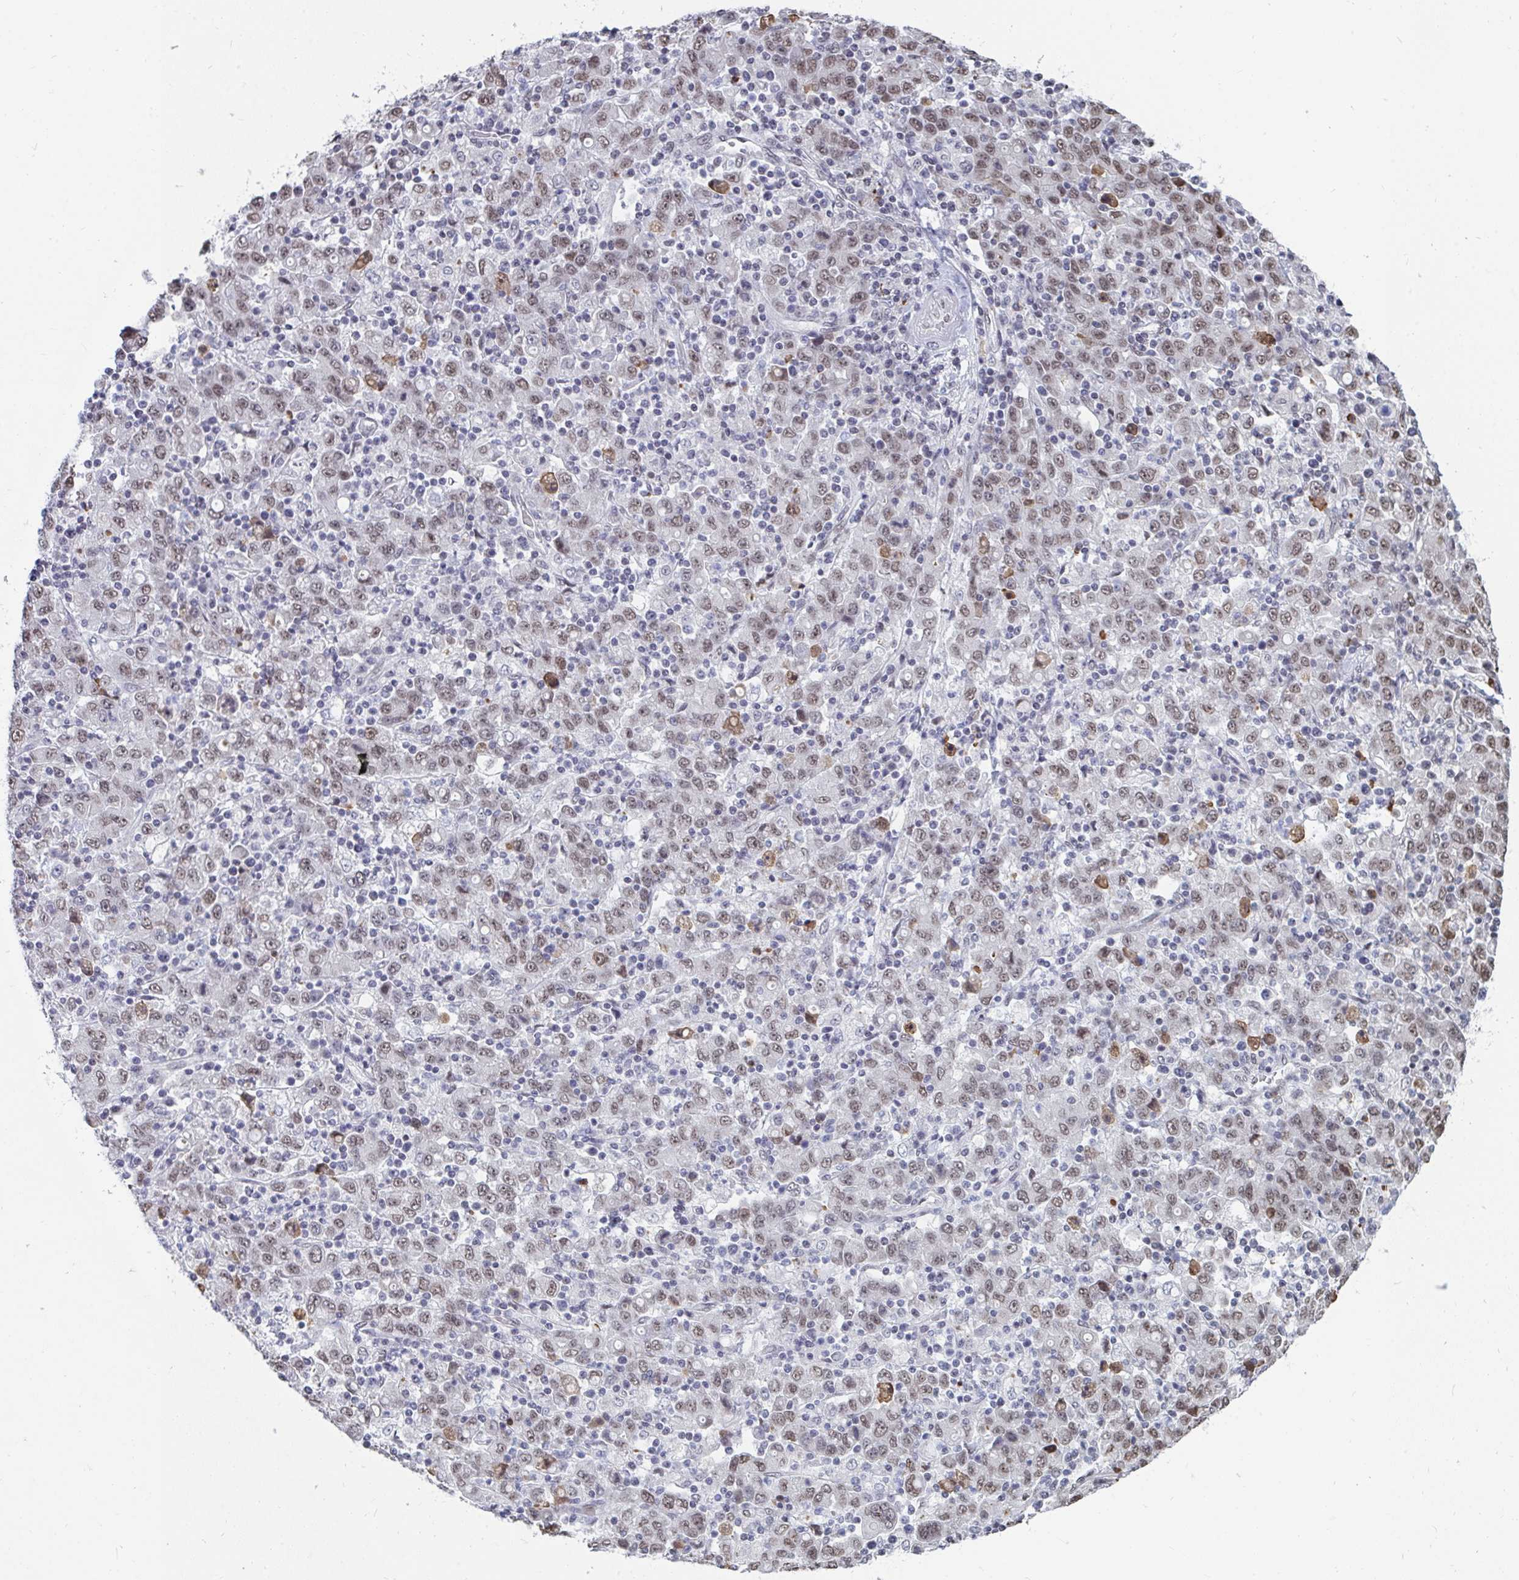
{"staining": {"intensity": "weak", "quantity": ">75%", "location": "nuclear"}, "tissue": "stomach cancer", "cell_type": "Tumor cells", "image_type": "cancer", "snomed": [{"axis": "morphology", "description": "Adenocarcinoma, NOS"}, {"axis": "topography", "description": "Stomach, upper"}], "caption": "Immunohistochemical staining of human stomach adenocarcinoma demonstrates low levels of weak nuclear protein expression in about >75% of tumor cells.", "gene": "TRIP12", "patient": {"sex": "male", "age": 69}}